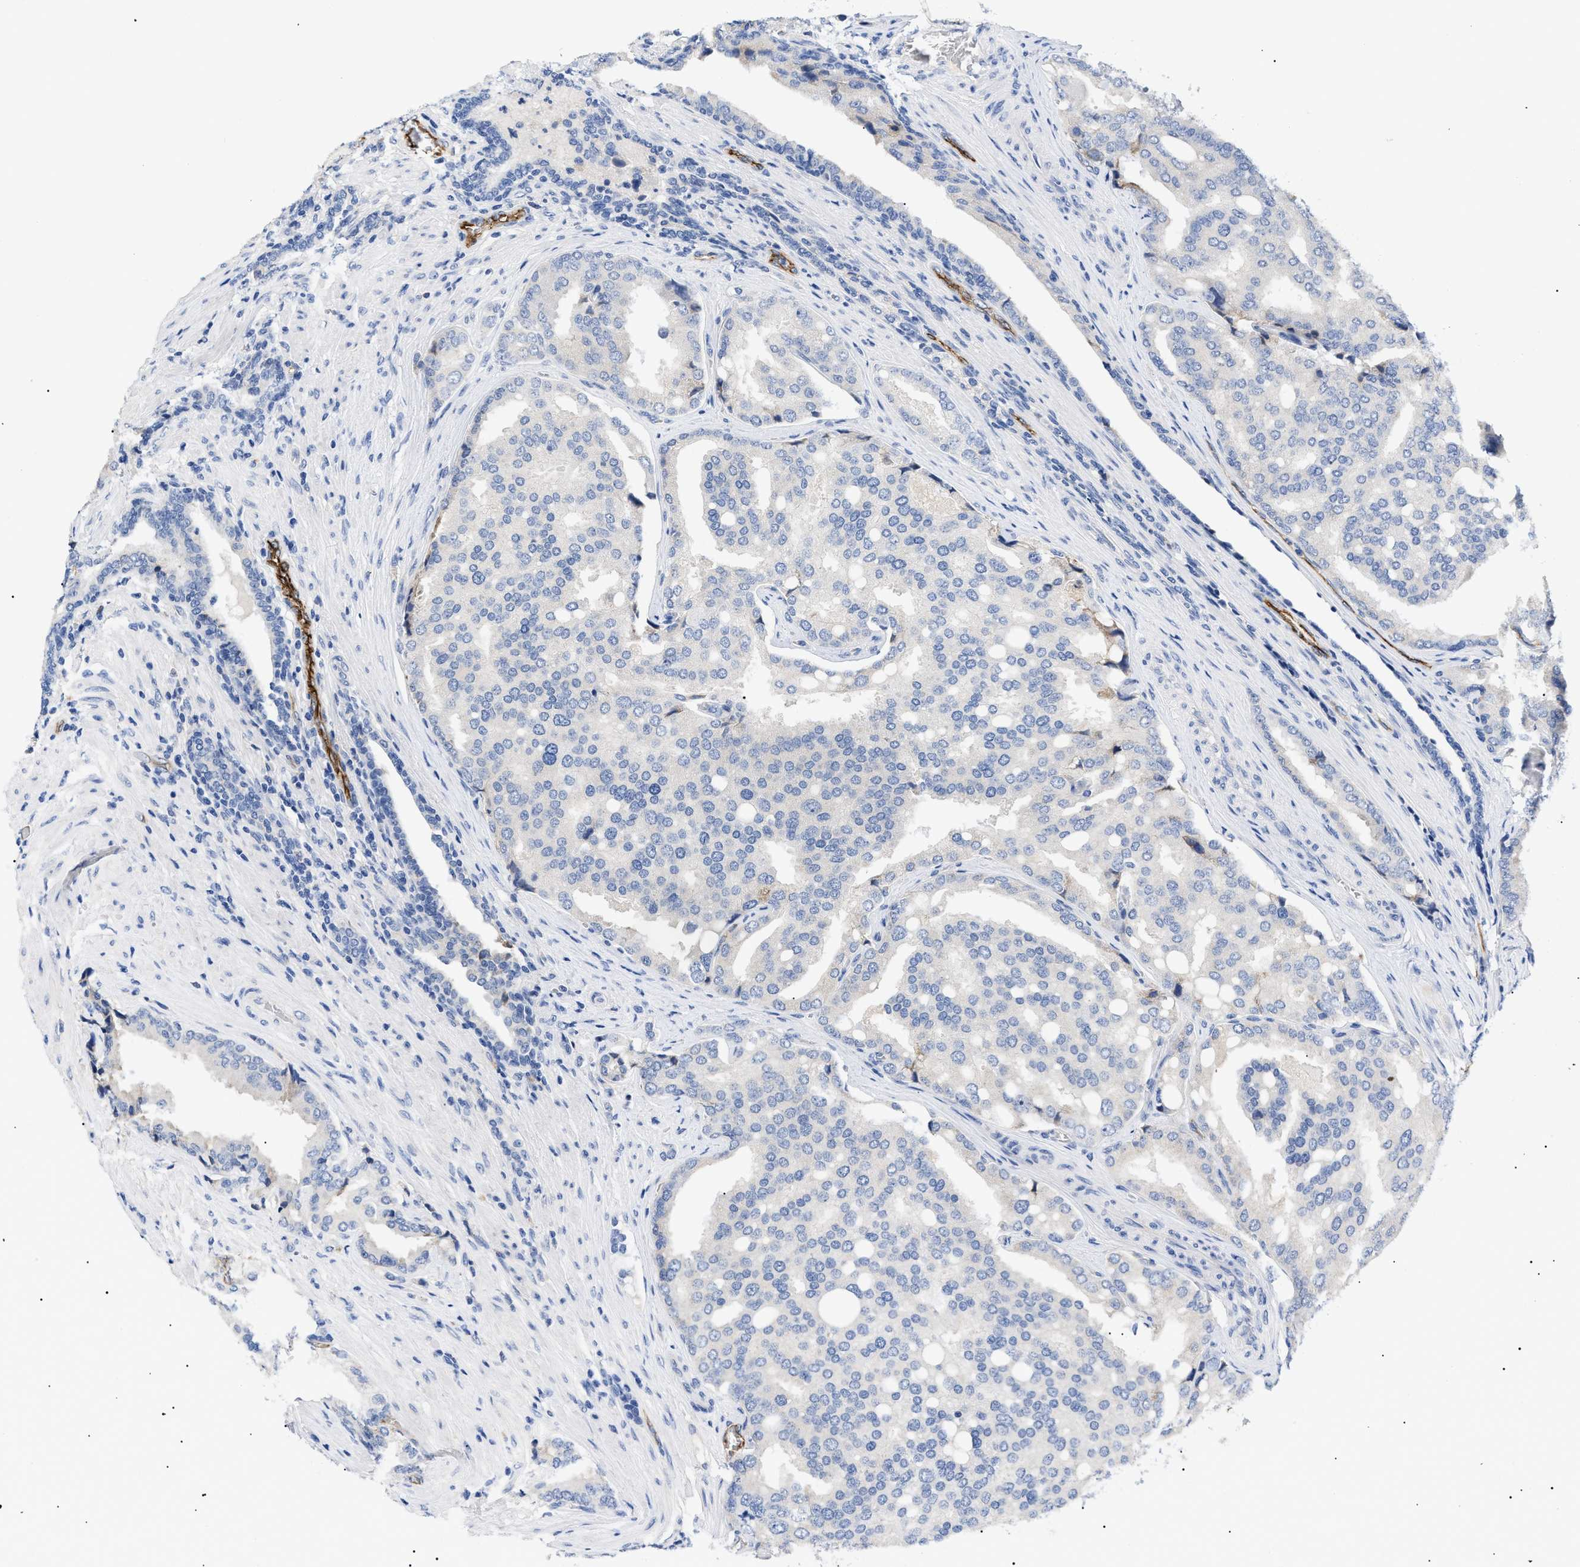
{"staining": {"intensity": "negative", "quantity": "none", "location": "none"}, "tissue": "prostate cancer", "cell_type": "Tumor cells", "image_type": "cancer", "snomed": [{"axis": "morphology", "description": "Adenocarcinoma, High grade"}, {"axis": "topography", "description": "Prostate"}], "caption": "IHC photomicrograph of neoplastic tissue: human prostate cancer stained with DAB (3,3'-diaminobenzidine) demonstrates no significant protein expression in tumor cells. (Brightfield microscopy of DAB immunohistochemistry (IHC) at high magnification).", "gene": "ACKR1", "patient": {"sex": "male", "age": 50}}